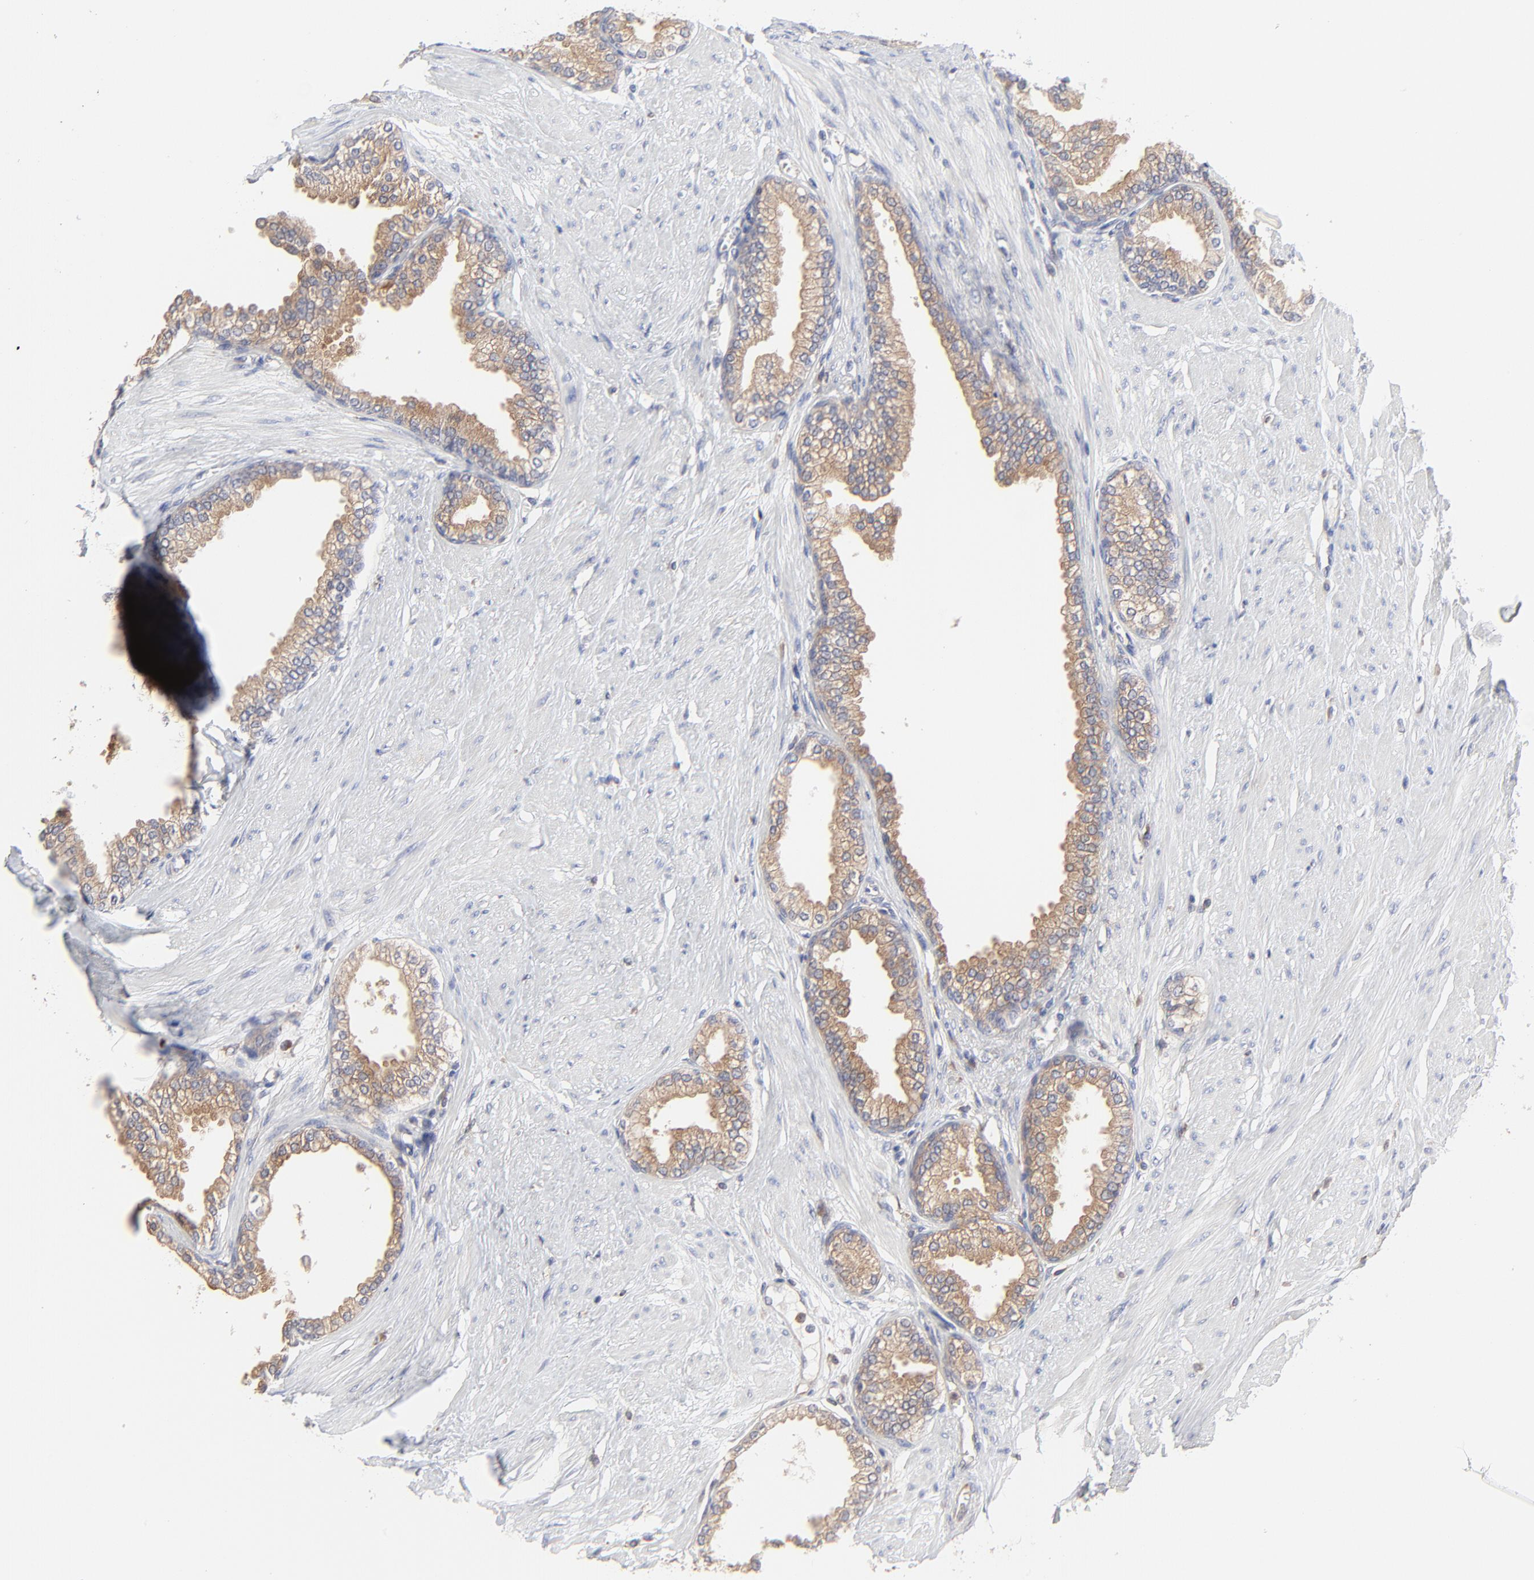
{"staining": {"intensity": "moderate", "quantity": ">75%", "location": "cytoplasmic/membranous"}, "tissue": "prostate", "cell_type": "Glandular cells", "image_type": "normal", "snomed": [{"axis": "morphology", "description": "Normal tissue, NOS"}, {"axis": "topography", "description": "Prostate"}], "caption": "IHC (DAB (3,3'-diaminobenzidine)) staining of benign human prostate shows moderate cytoplasmic/membranous protein expression in about >75% of glandular cells.", "gene": "RAB9A", "patient": {"sex": "male", "age": 64}}